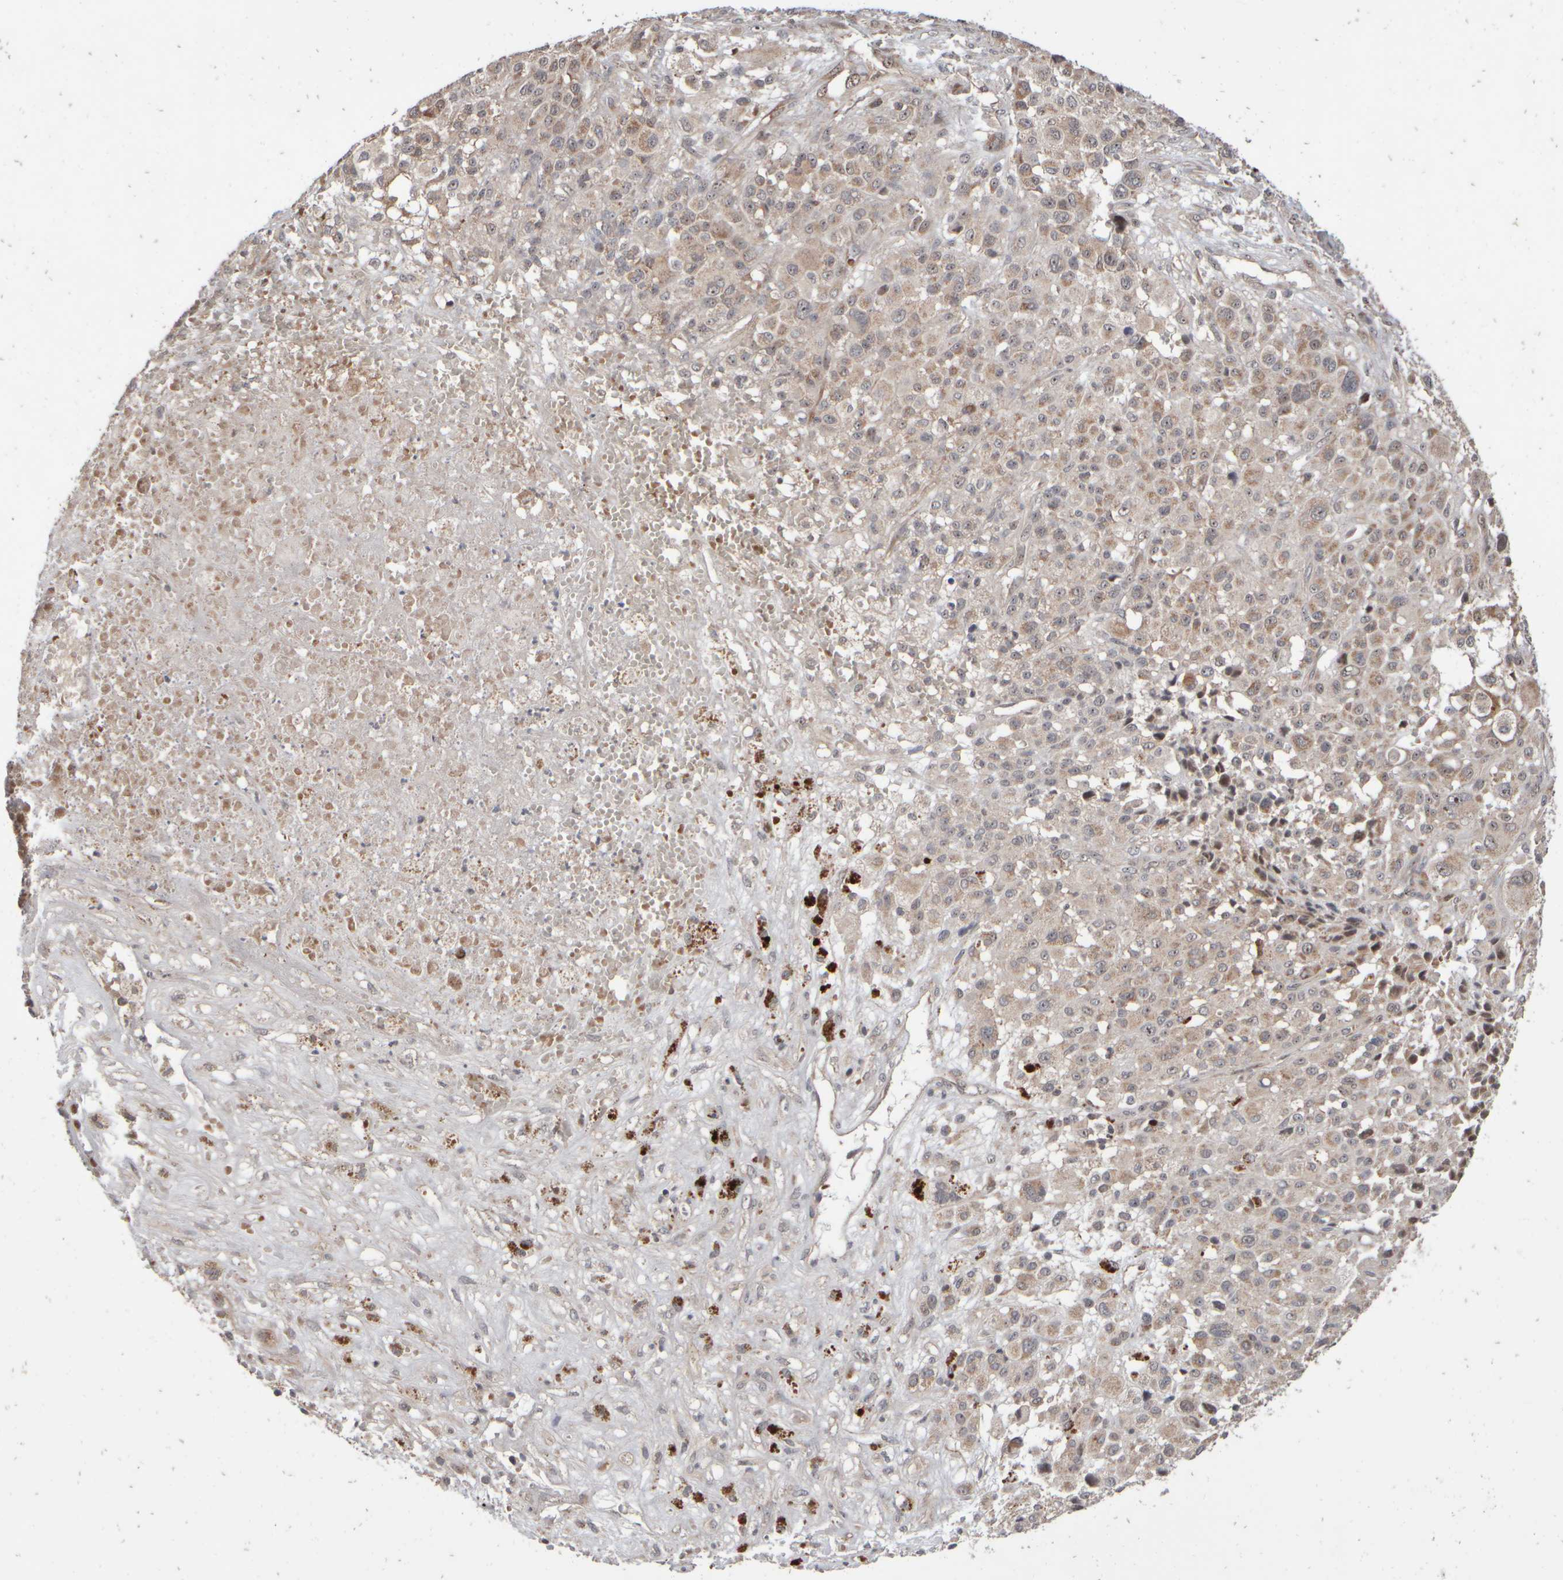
{"staining": {"intensity": "weak", "quantity": "<25%", "location": "cytoplasmic/membranous"}, "tissue": "melanoma", "cell_type": "Tumor cells", "image_type": "cancer", "snomed": [{"axis": "morphology", "description": "Malignant melanoma, Metastatic site"}, {"axis": "topography", "description": "Skin"}], "caption": "This is a histopathology image of immunohistochemistry (IHC) staining of malignant melanoma (metastatic site), which shows no positivity in tumor cells.", "gene": "ABHD11", "patient": {"sex": "female", "age": 74}}